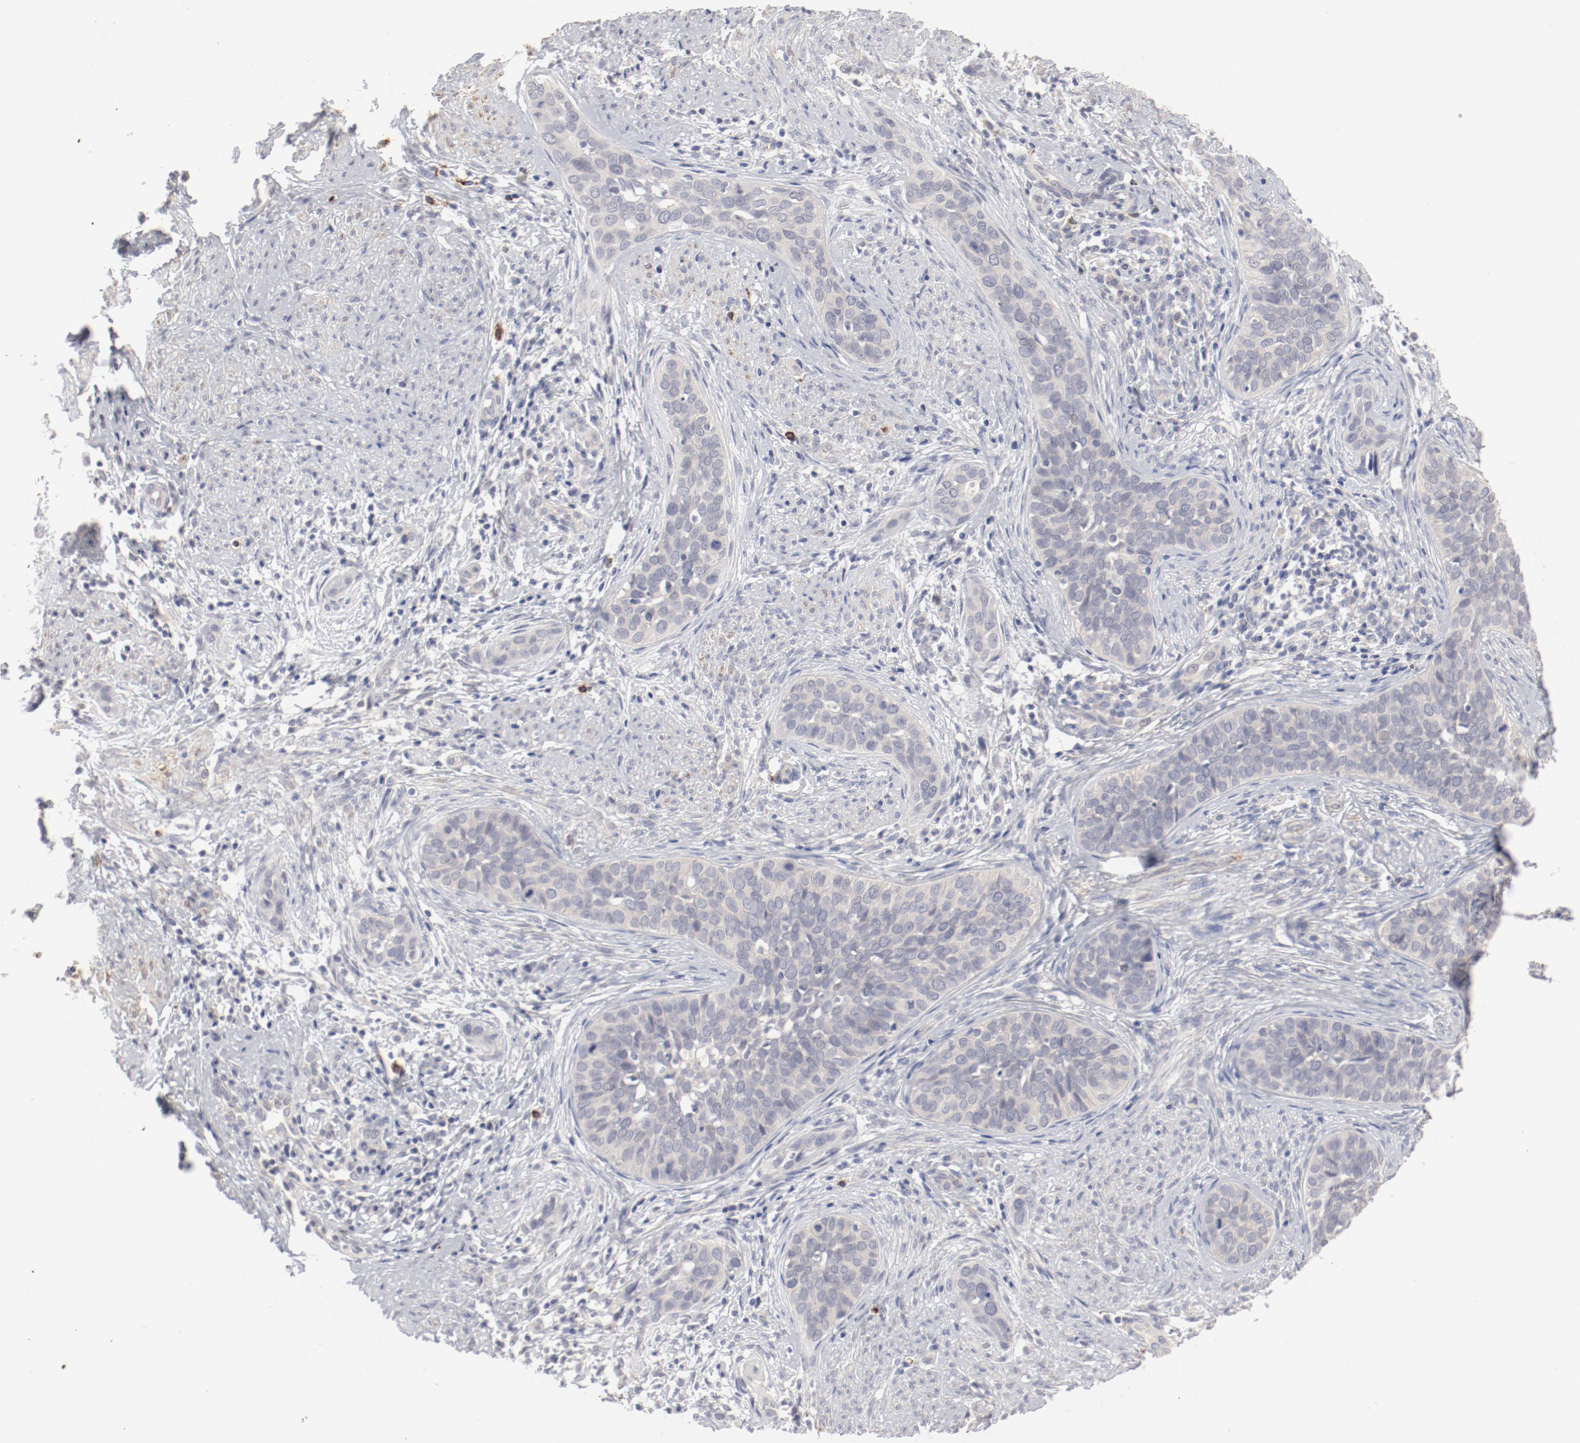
{"staining": {"intensity": "negative", "quantity": "none", "location": "none"}, "tissue": "cervical cancer", "cell_type": "Tumor cells", "image_type": "cancer", "snomed": [{"axis": "morphology", "description": "Squamous cell carcinoma, NOS"}, {"axis": "topography", "description": "Cervix"}], "caption": "Immunohistochemistry (IHC) histopathology image of neoplastic tissue: human cervical squamous cell carcinoma stained with DAB reveals no significant protein staining in tumor cells.", "gene": "SH3BGR", "patient": {"sex": "female", "age": 31}}